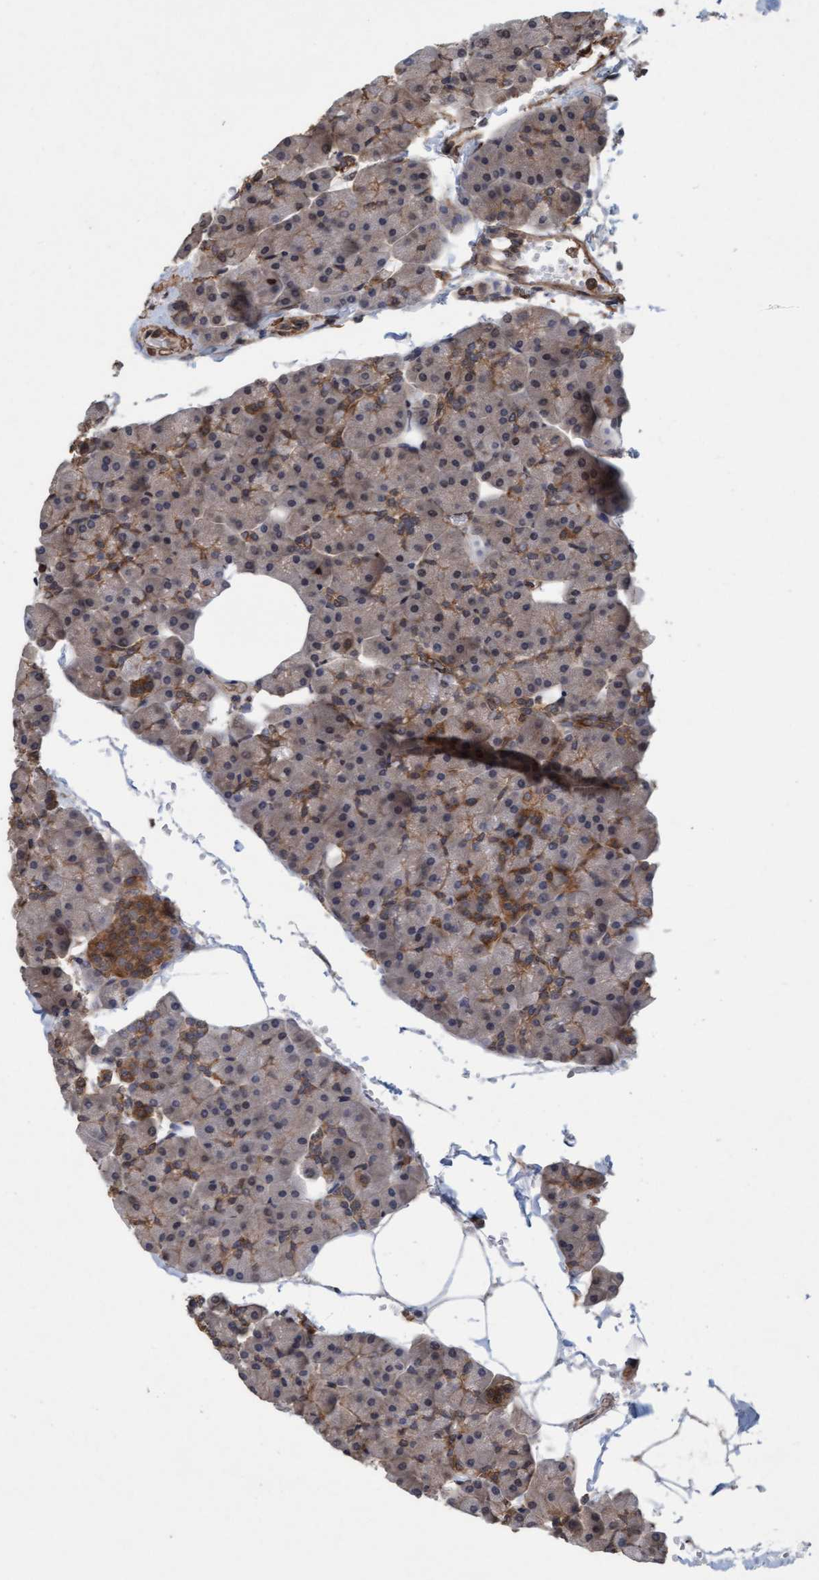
{"staining": {"intensity": "moderate", "quantity": ">75%", "location": "cytoplasmic/membranous"}, "tissue": "pancreas", "cell_type": "Exocrine glandular cells", "image_type": "normal", "snomed": [{"axis": "morphology", "description": "Normal tissue, NOS"}, {"axis": "topography", "description": "Pancreas"}], "caption": "High-magnification brightfield microscopy of benign pancreas stained with DAB (3,3'-diaminobenzidine) (brown) and counterstained with hematoxylin (blue). exocrine glandular cells exhibit moderate cytoplasmic/membranous staining is seen in about>75% of cells.", "gene": "FXR2", "patient": {"sex": "male", "age": 35}}